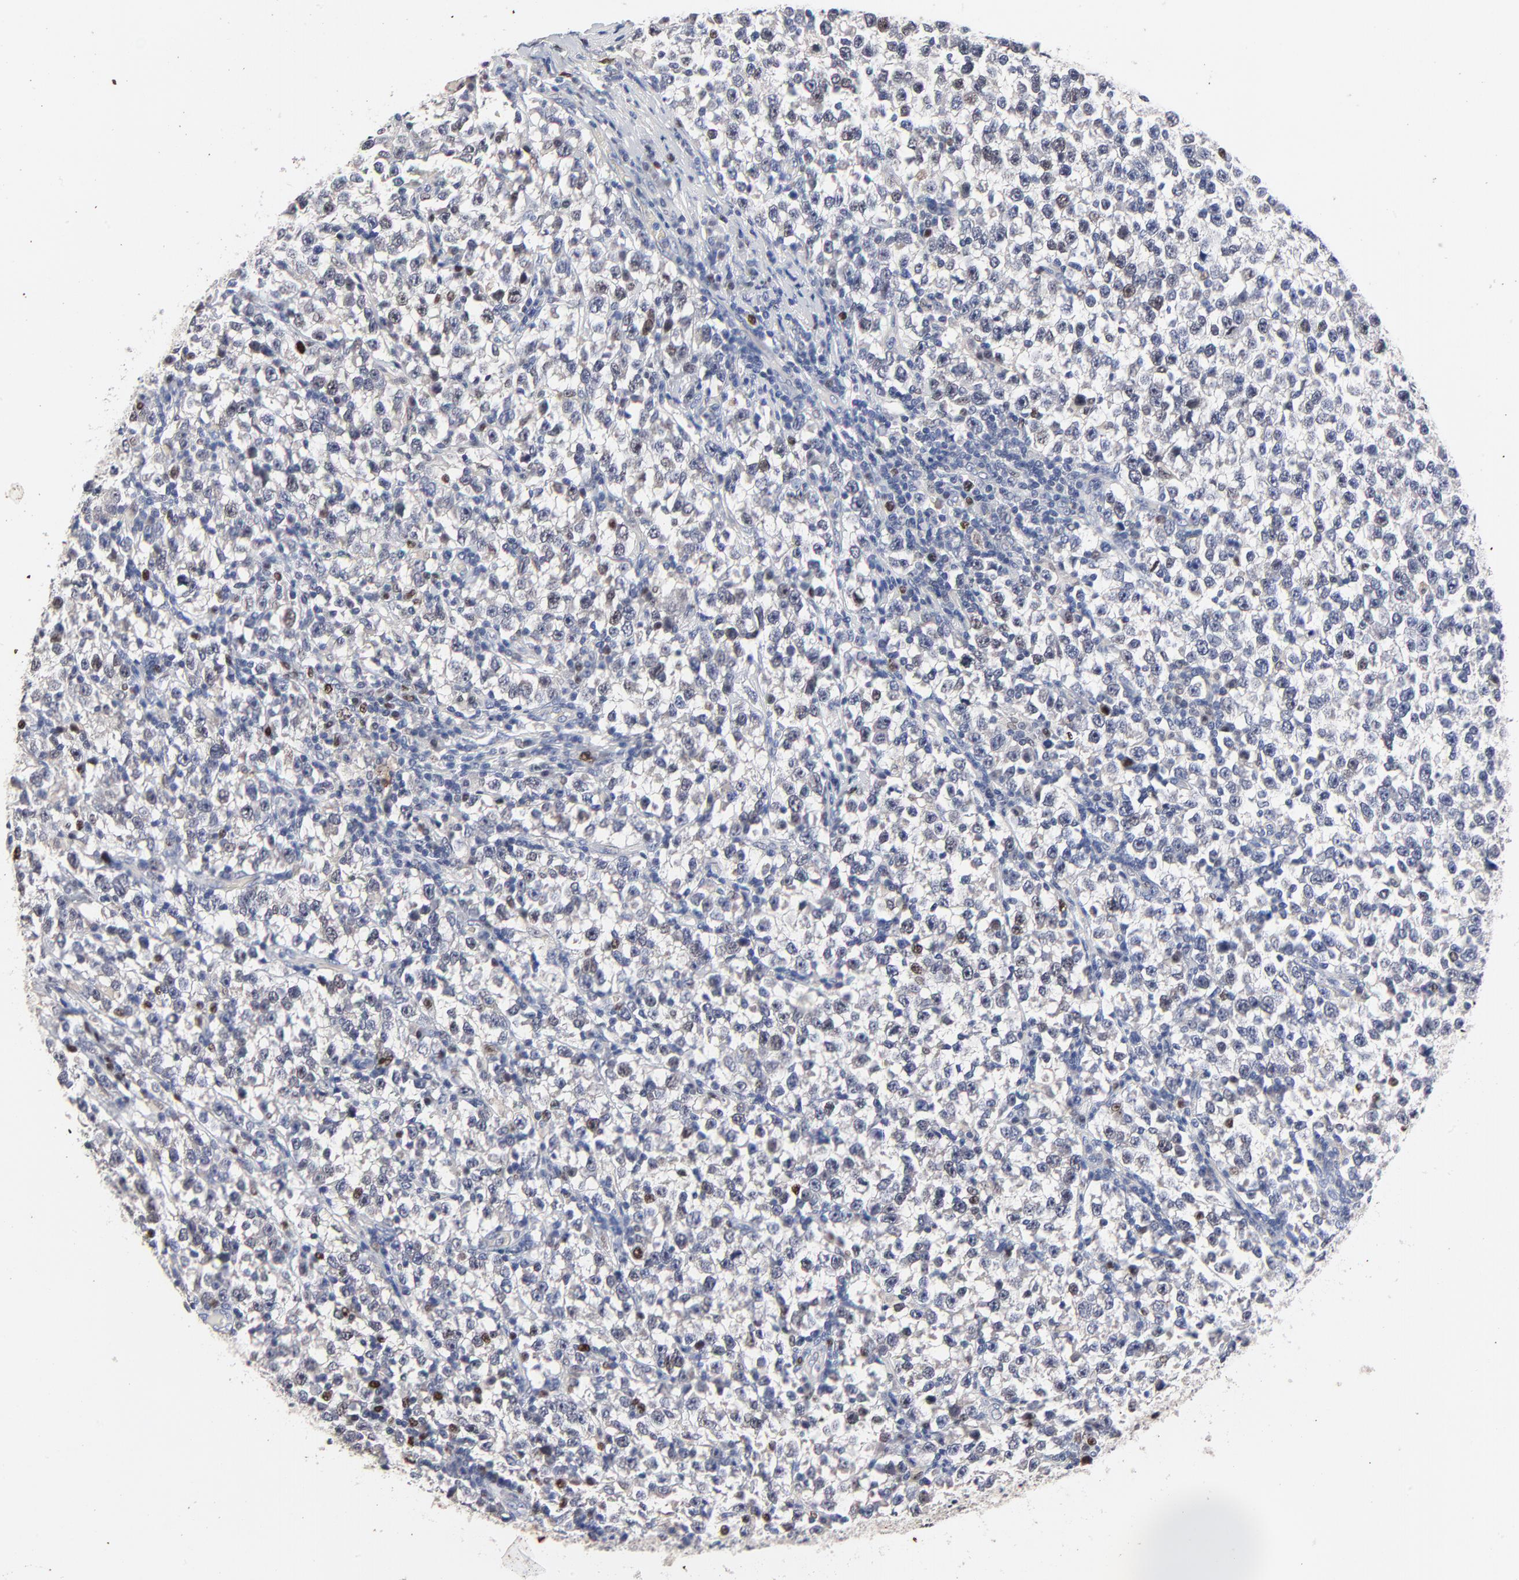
{"staining": {"intensity": "moderate", "quantity": "<25%", "location": "nuclear"}, "tissue": "testis cancer", "cell_type": "Tumor cells", "image_type": "cancer", "snomed": [{"axis": "morphology", "description": "Seminoma, NOS"}, {"axis": "topography", "description": "Testis"}], "caption": "A low amount of moderate nuclear staining is identified in about <25% of tumor cells in testis cancer tissue.", "gene": "AADAC", "patient": {"sex": "male", "age": 43}}